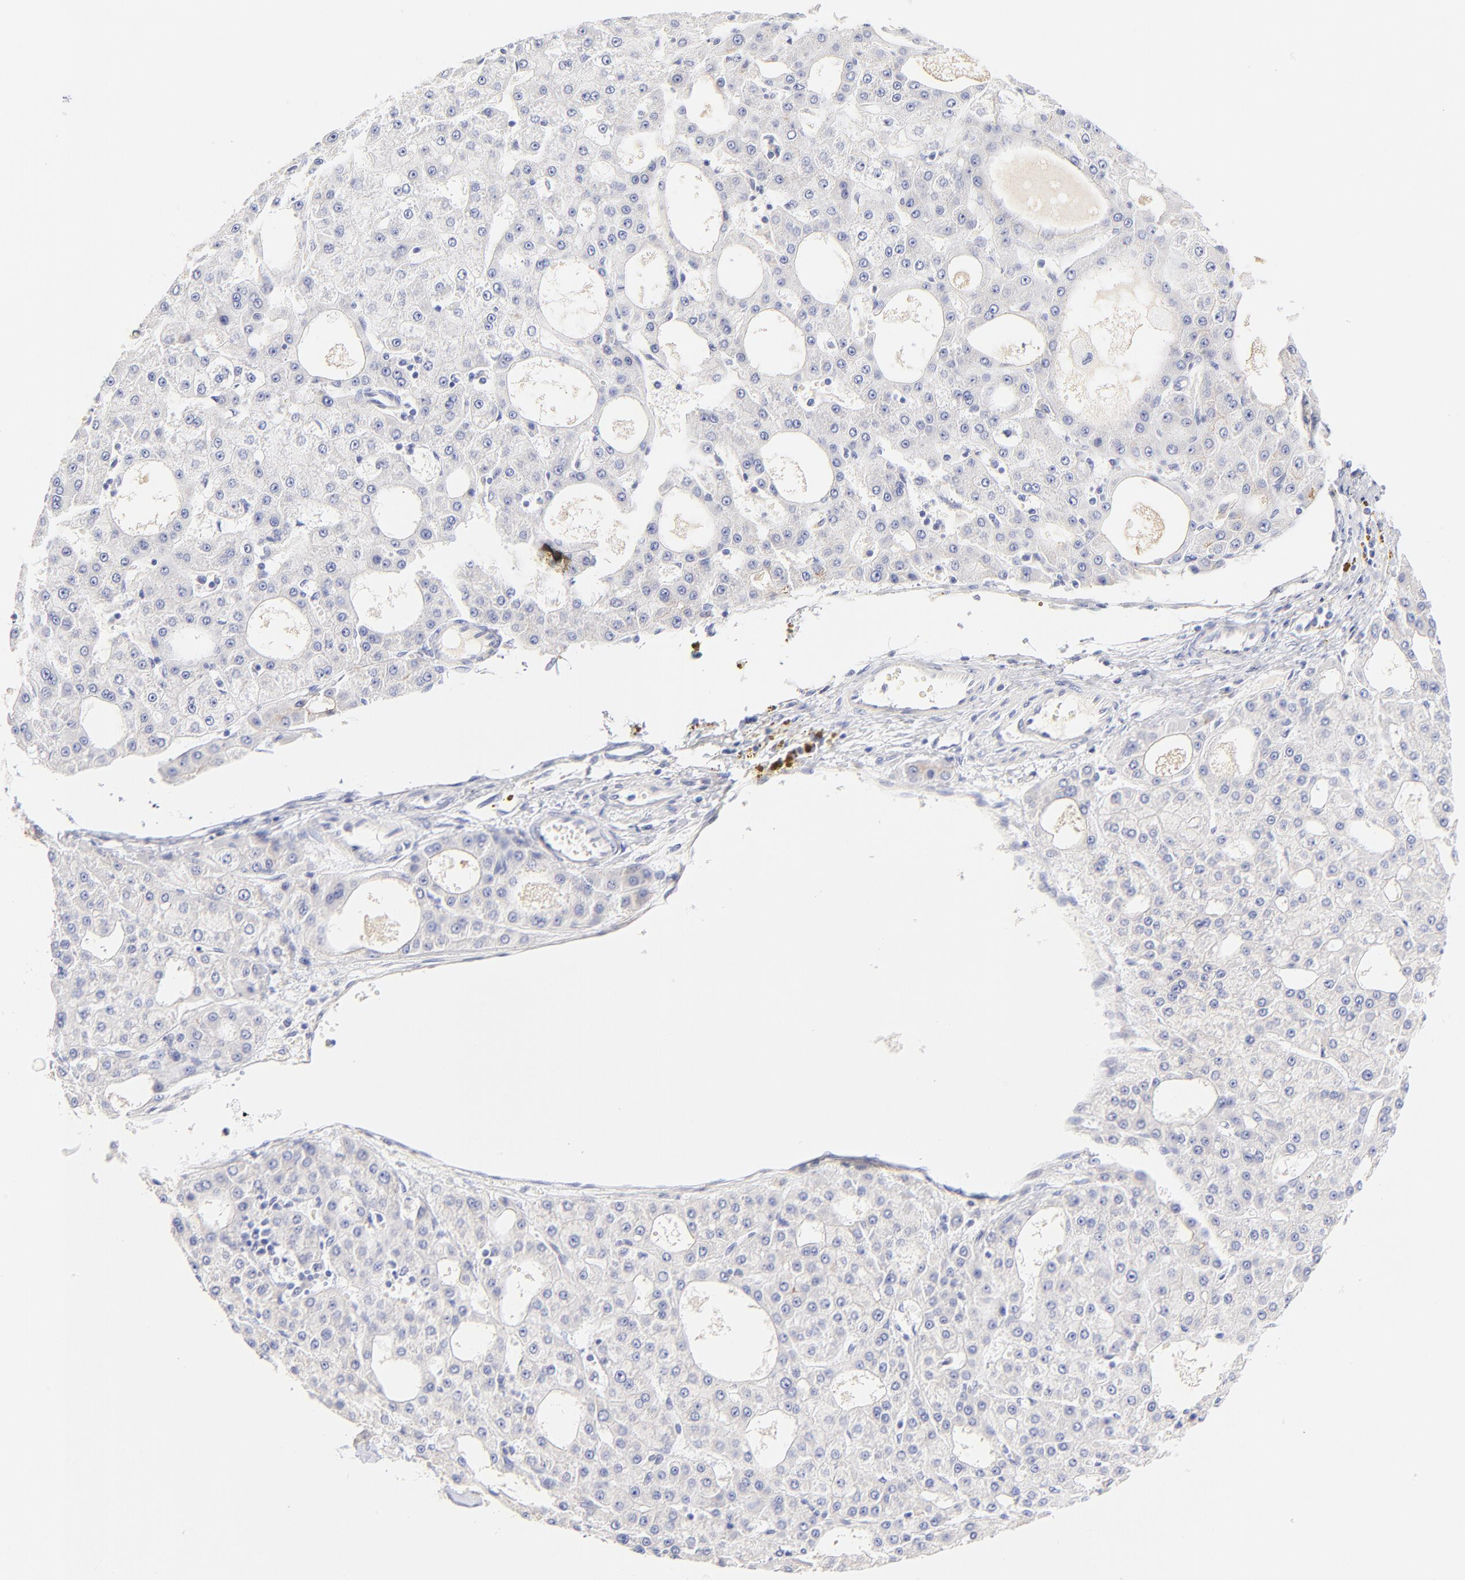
{"staining": {"intensity": "negative", "quantity": "none", "location": "none"}, "tissue": "liver cancer", "cell_type": "Tumor cells", "image_type": "cancer", "snomed": [{"axis": "morphology", "description": "Carcinoma, Hepatocellular, NOS"}, {"axis": "topography", "description": "Liver"}], "caption": "Immunohistochemistry image of human hepatocellular carcinoma (liver) stained for a protein (brown), which demonstrates no expression in tumor cells.", "gene": "ASB9", "patient": {"sex": "male", "age": 47}}